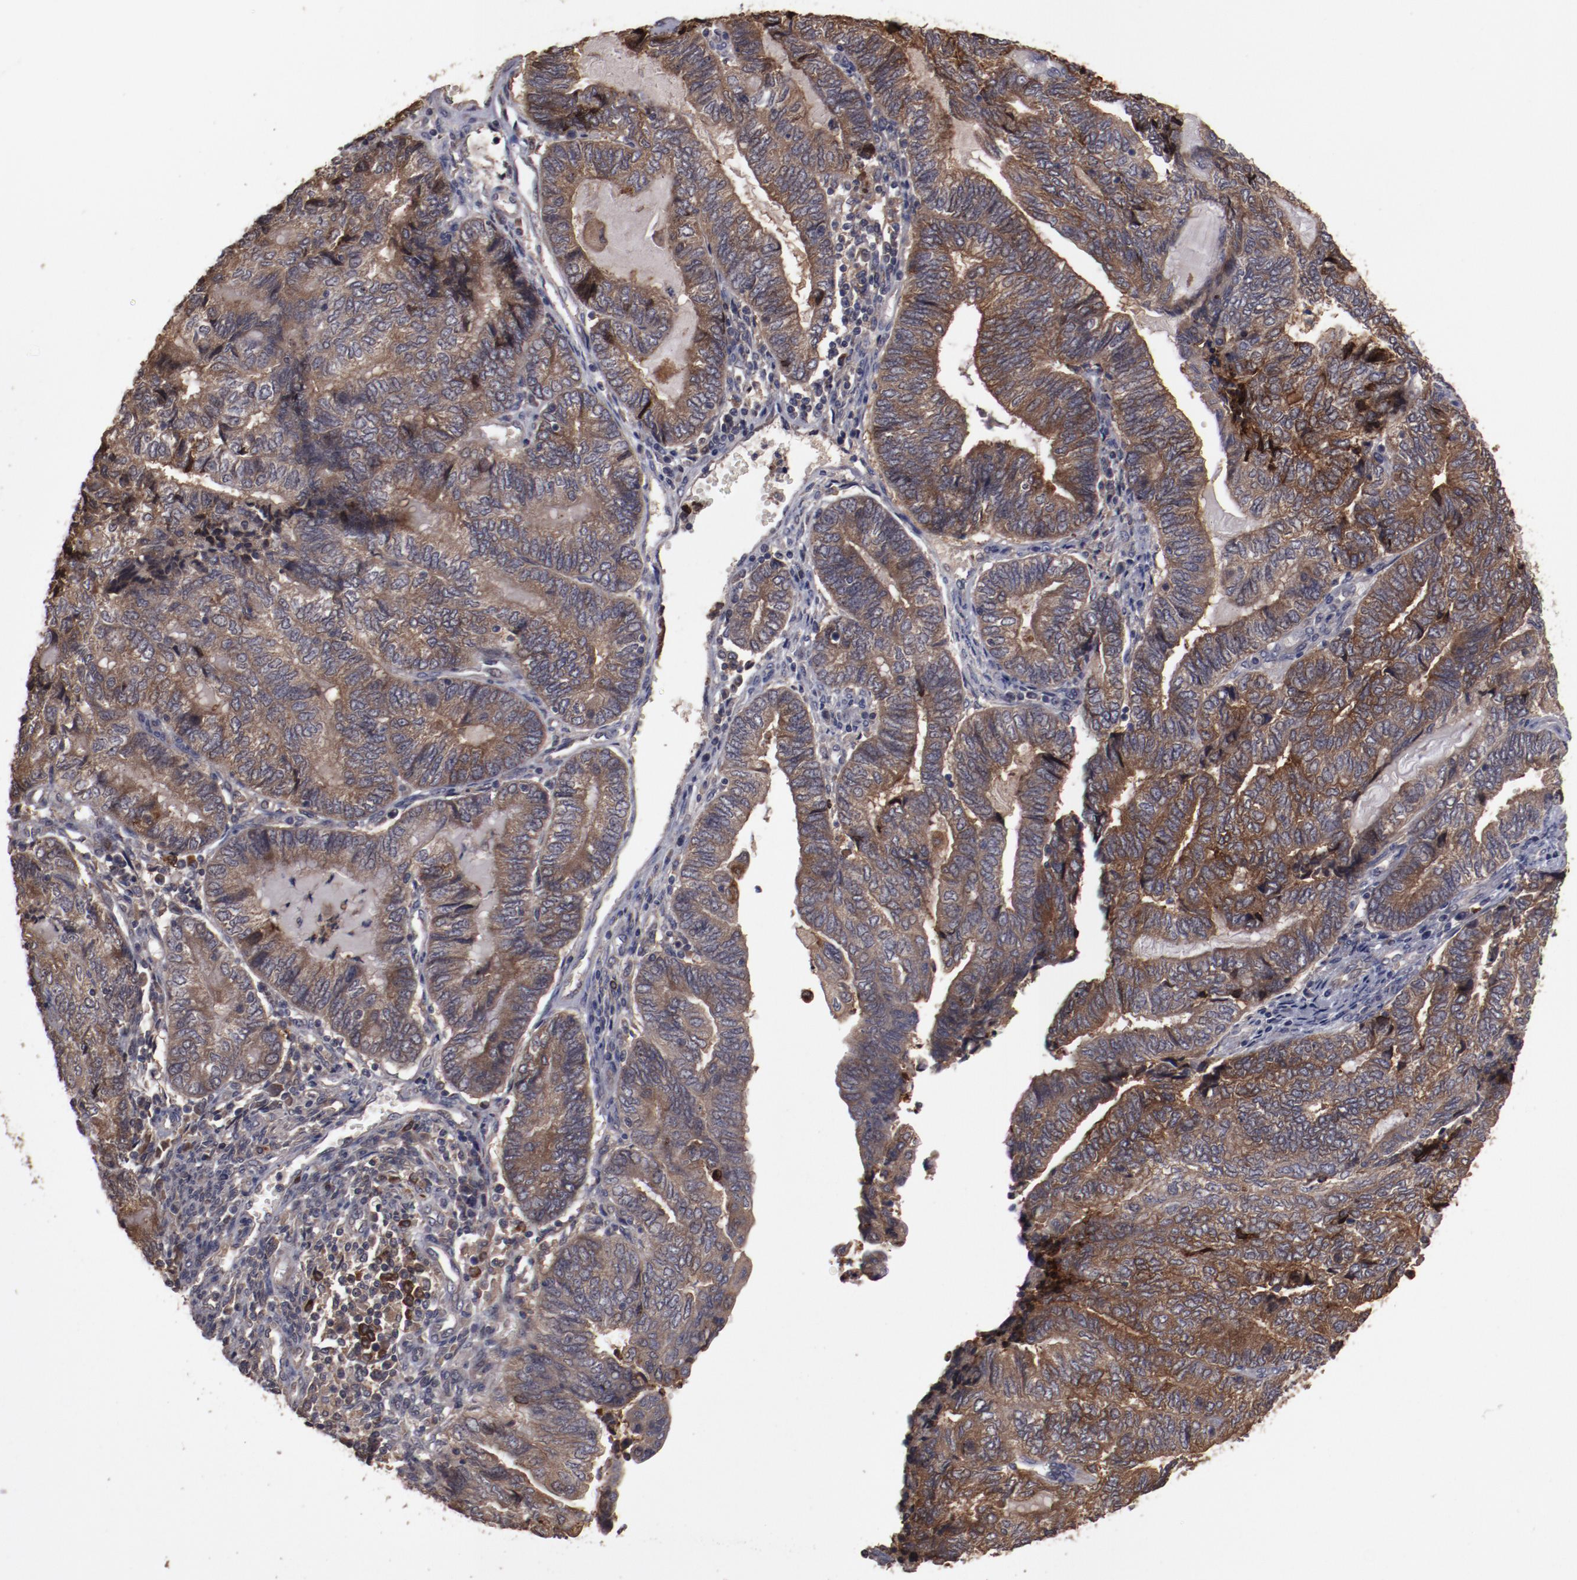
{"staining": {"intensity": "strong", "quantity": ">75%", "location": "cytoplasmic/membranous"}, "tissue": "endometrial cancer", "cell_type": "Tumor cells", "image_type": "cancer", "snomed": [{"axis": "morphology", "description": "Adenocarcinoma, NOS"}, {"axis": "topography", "description": "Uterus"}, {"axis": "topography", "description": "Endometrium"}], "caption": "Adenocarcinoma (endometrial) stained with a protein marker reveals strong staining in tumor cells.", "gene": "LRRC75B", "patient": {"sex": "female", "age": 70}}